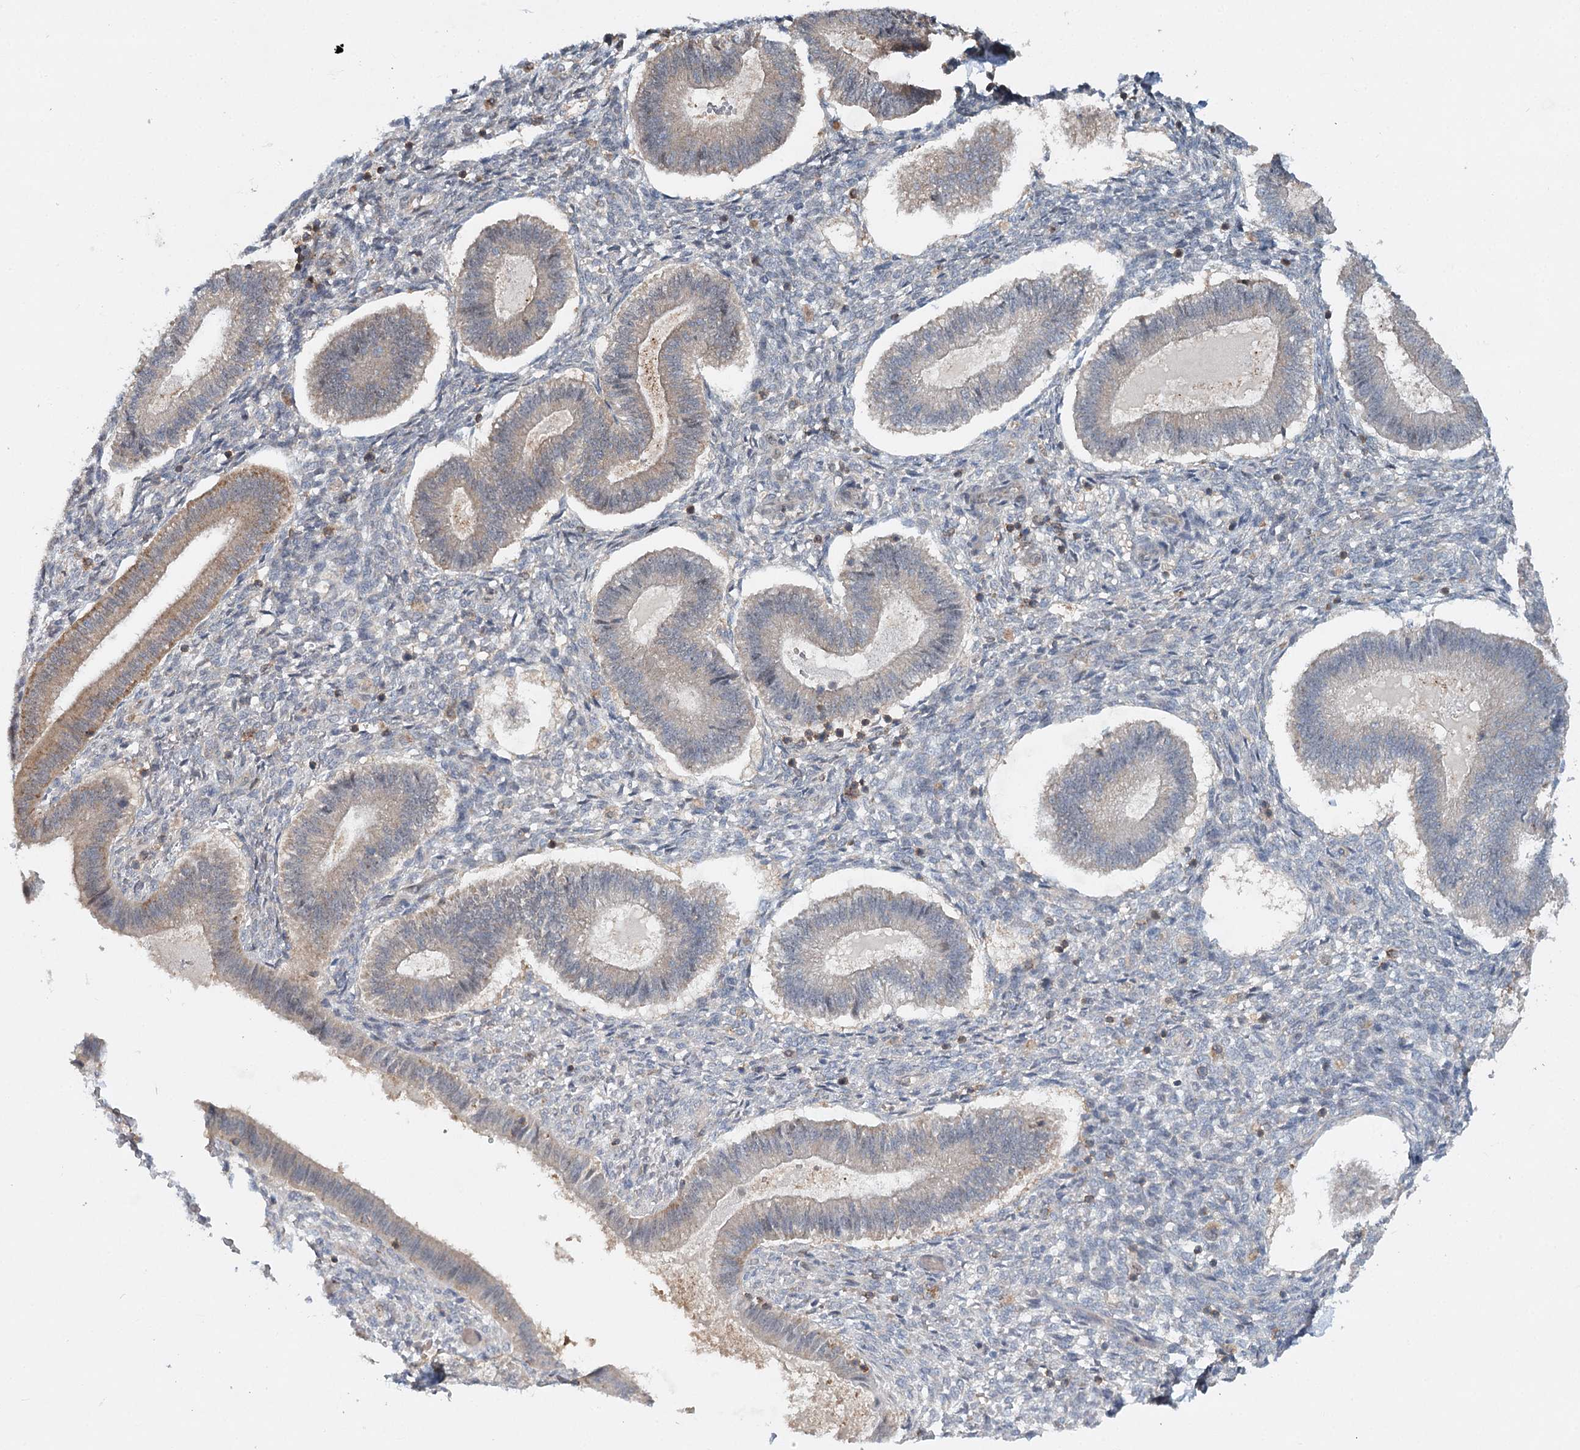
{"staining": {"intensity": "negative", "quantity": "none", "location": "none"}, "tissue": "endometrium", "cell_type": "Cells in endometrial stroma", "image_type": "normal", "snomed": [{"axis": "morphology", "description": "Normal tissue, NOS"}, {"axis": "topography", "description": "Endometrium"}], "caption": "Unremarkable endometrium was stained to show a protein in brown. There is no significant staining in cells in endometrial stroma.", "gene": "WDR44", "patient": {"sex": "female", "age": 25}}